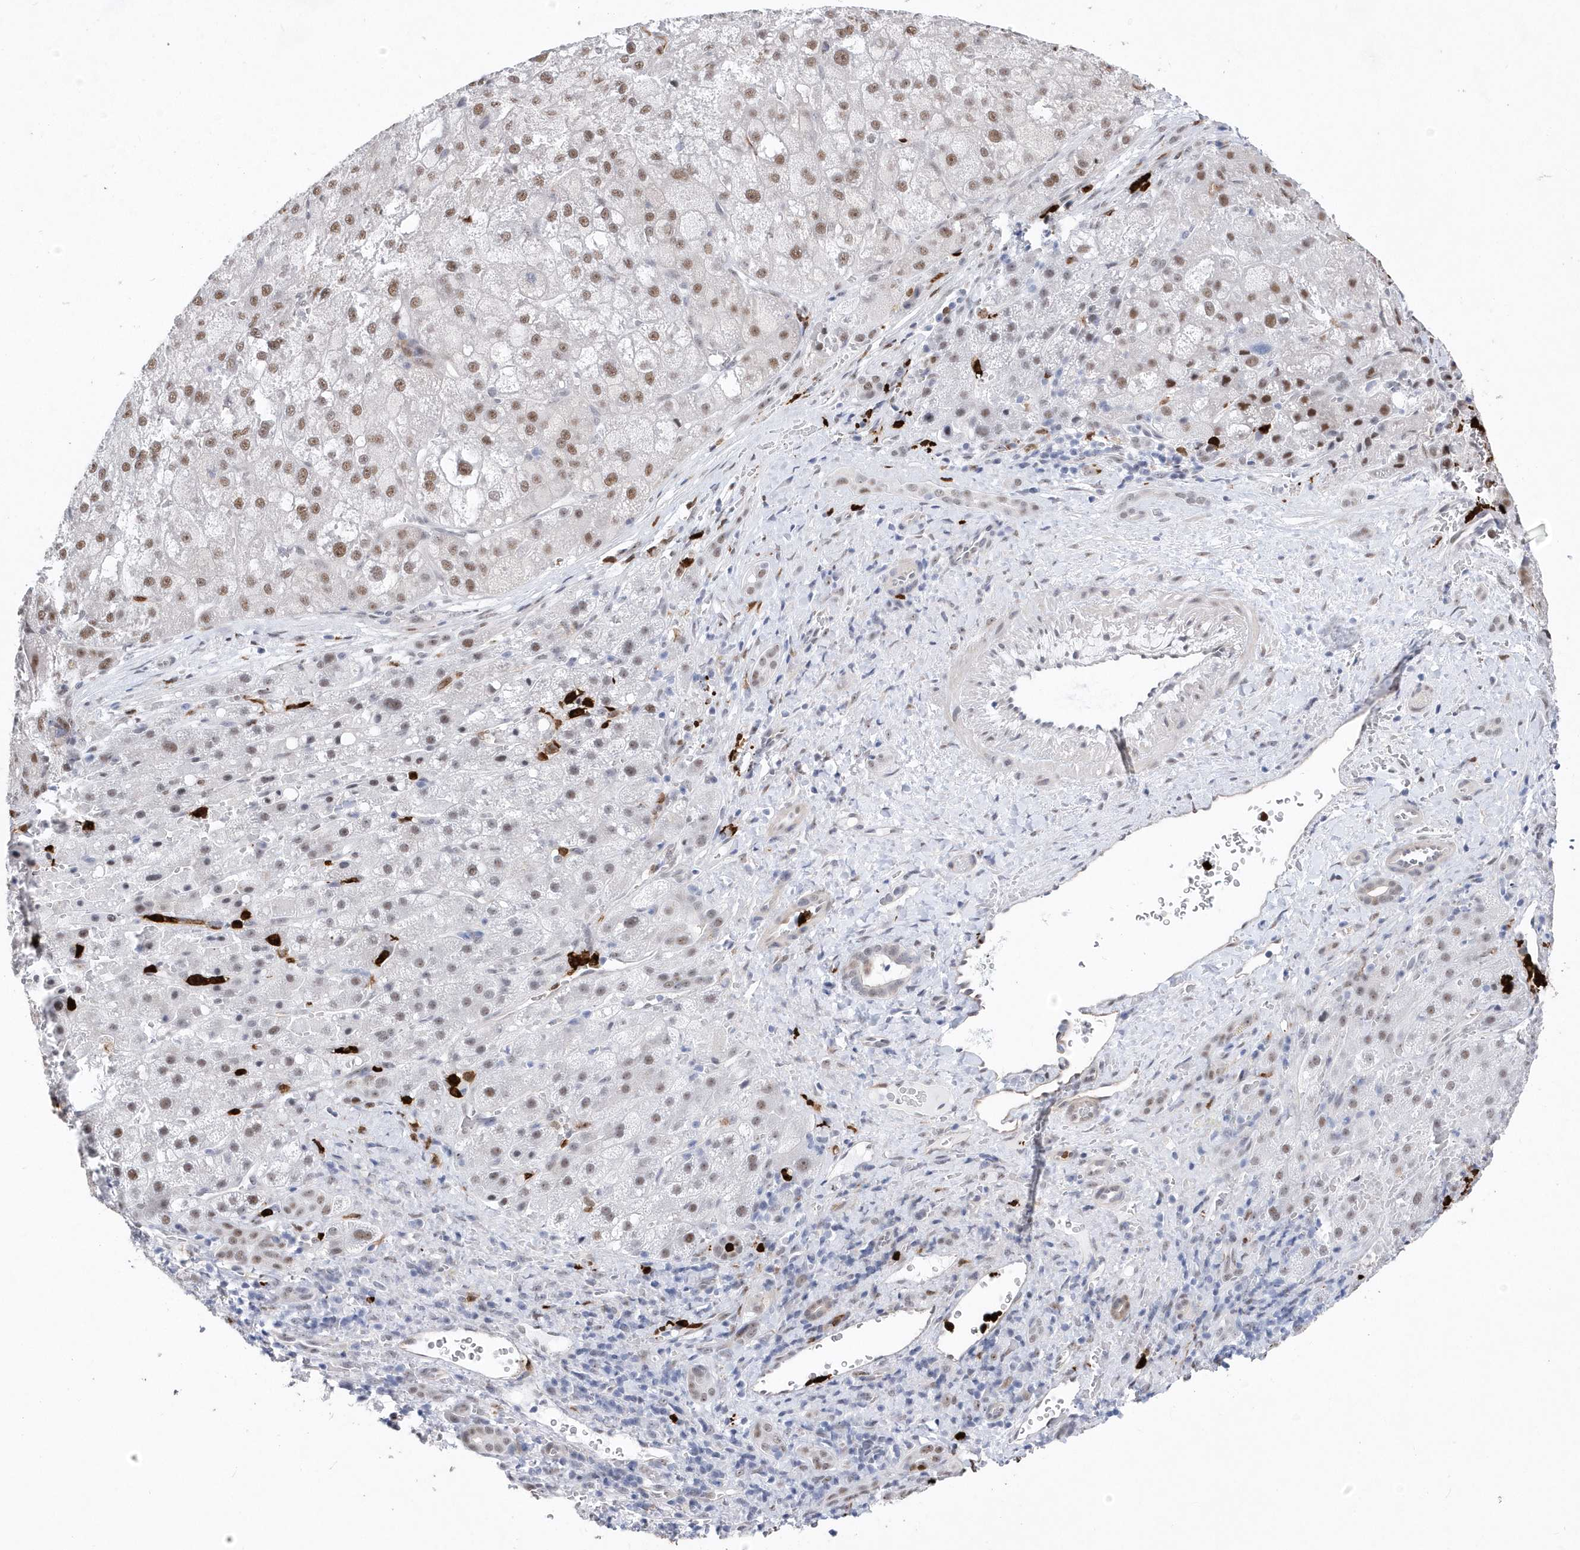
{"staining": {"intensity": "moderate", "quantity": ">75%", "location": "nuclear"}, "tissue": "liver cancer", "cell_type": "Tumor cells", "image_type": "cancer", "snomed": [{"axis": "morphology", "description": "Carcinoma, Hepatocellular, NOS"}, {"axis": "topography", "description": "Liver"}], "caption": "The histopathology image demonstrates a brown stain indicating the presence of a protein in the nuclear of tumor cells in liver cancer. (Stains: DAB in brown, nuclei in blue, Microscopy: brightfield microscopy at high magnification).", "gene": "RPP30", "patient": {"sex": "male", "age": 57}}